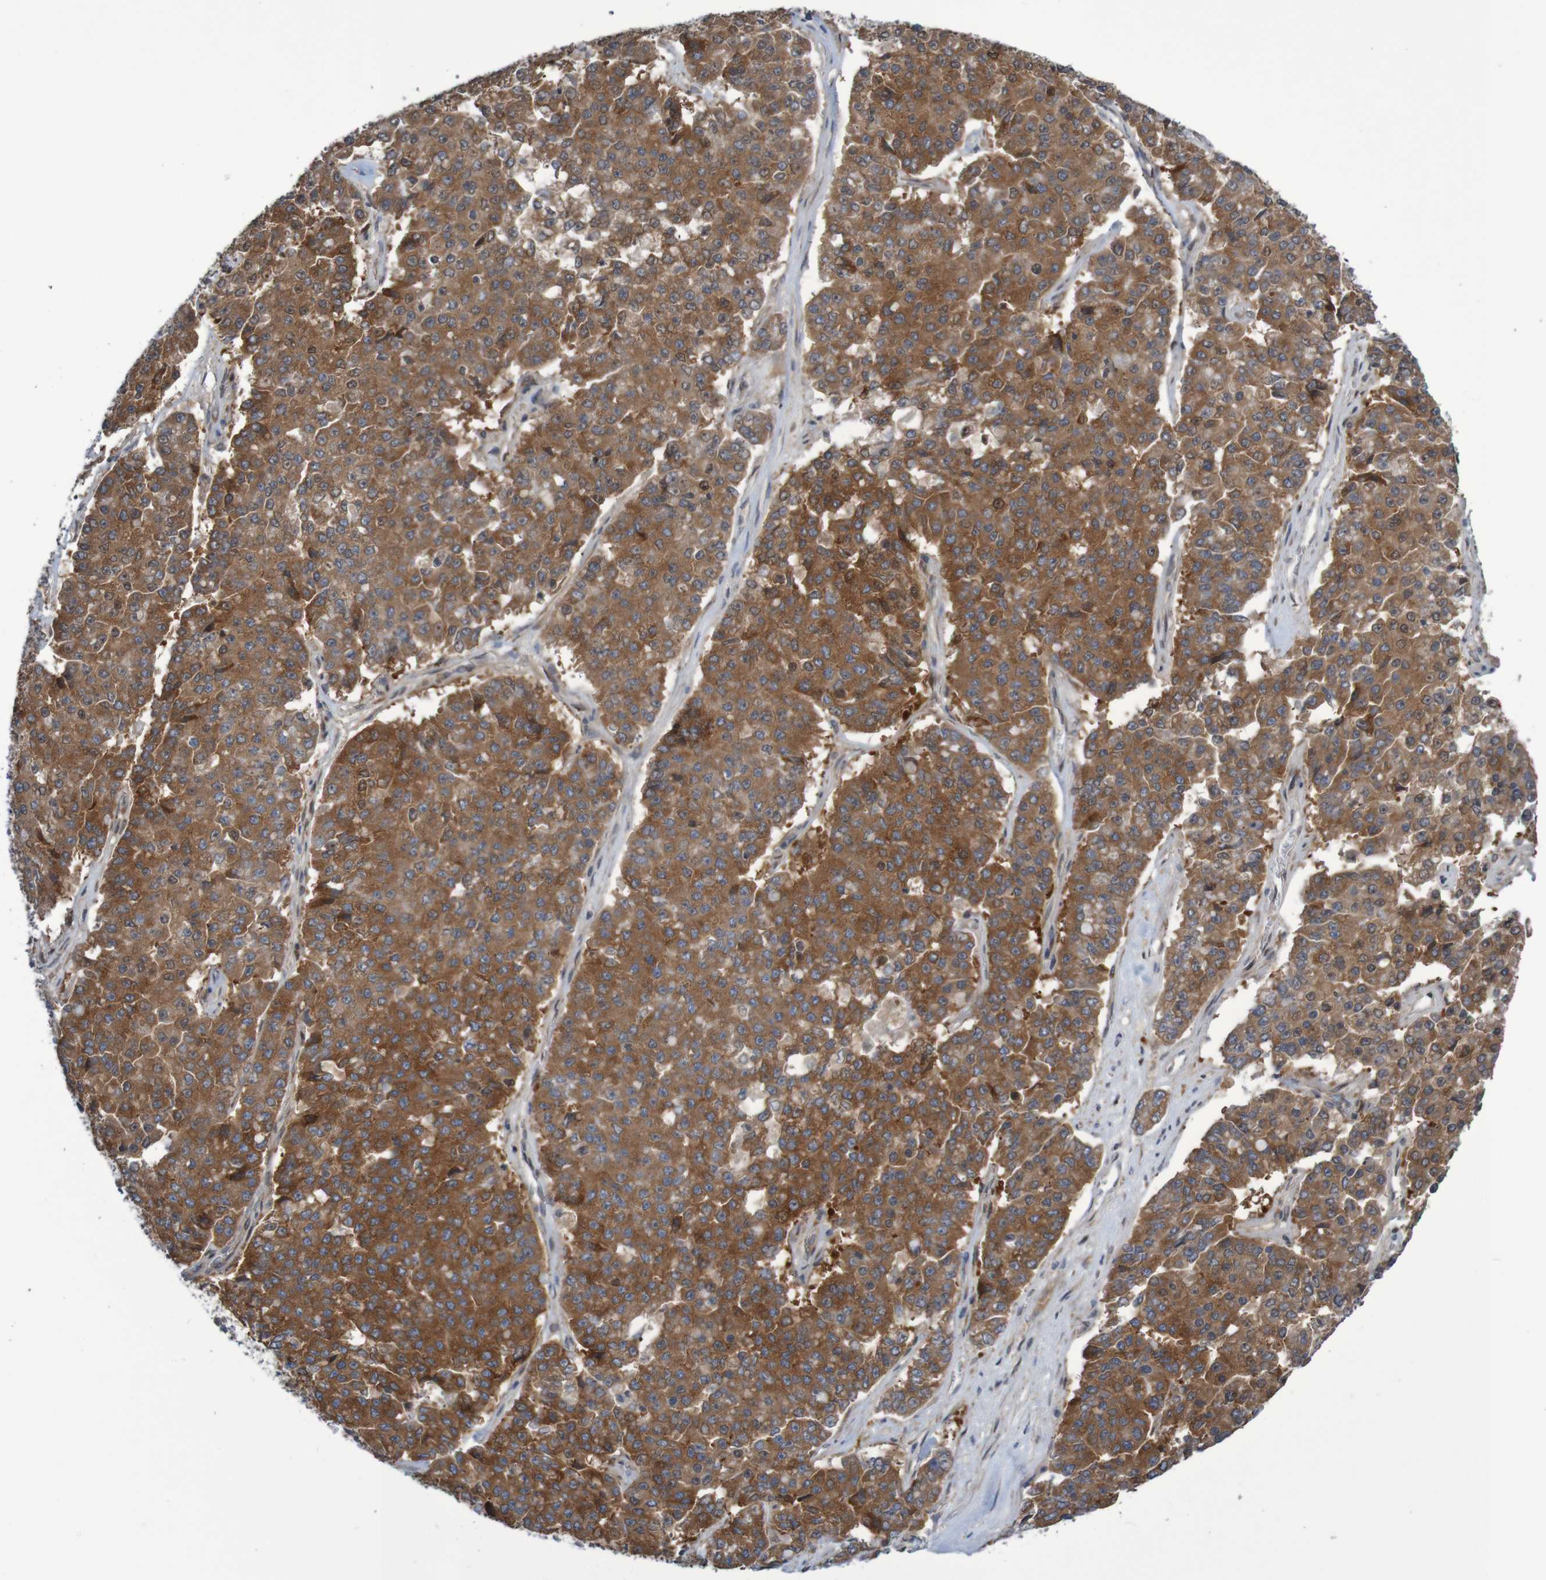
{"staining": {"intensity": "strong", "quantity": ">75%", "location": "cytoplasmic/membranous,nuclear"}, "tissue": "pancreatic cancer", "cell_type": "Tumor cells", "image_type": "cancer", "snomed": [{"axis": "morphology", "description": "Adenocarcinoma, NOS"}, {"axis": "topography", "description": "Pancreas"}], "caption": "Protein expression analysis of human pancreatic cancer reveals strong cytoplasmic/membranous and nuclear positivity in approximately >75% of tumor cells.", "gene": "LRRC47", "patient": {"sex": "male", "age": 50}}